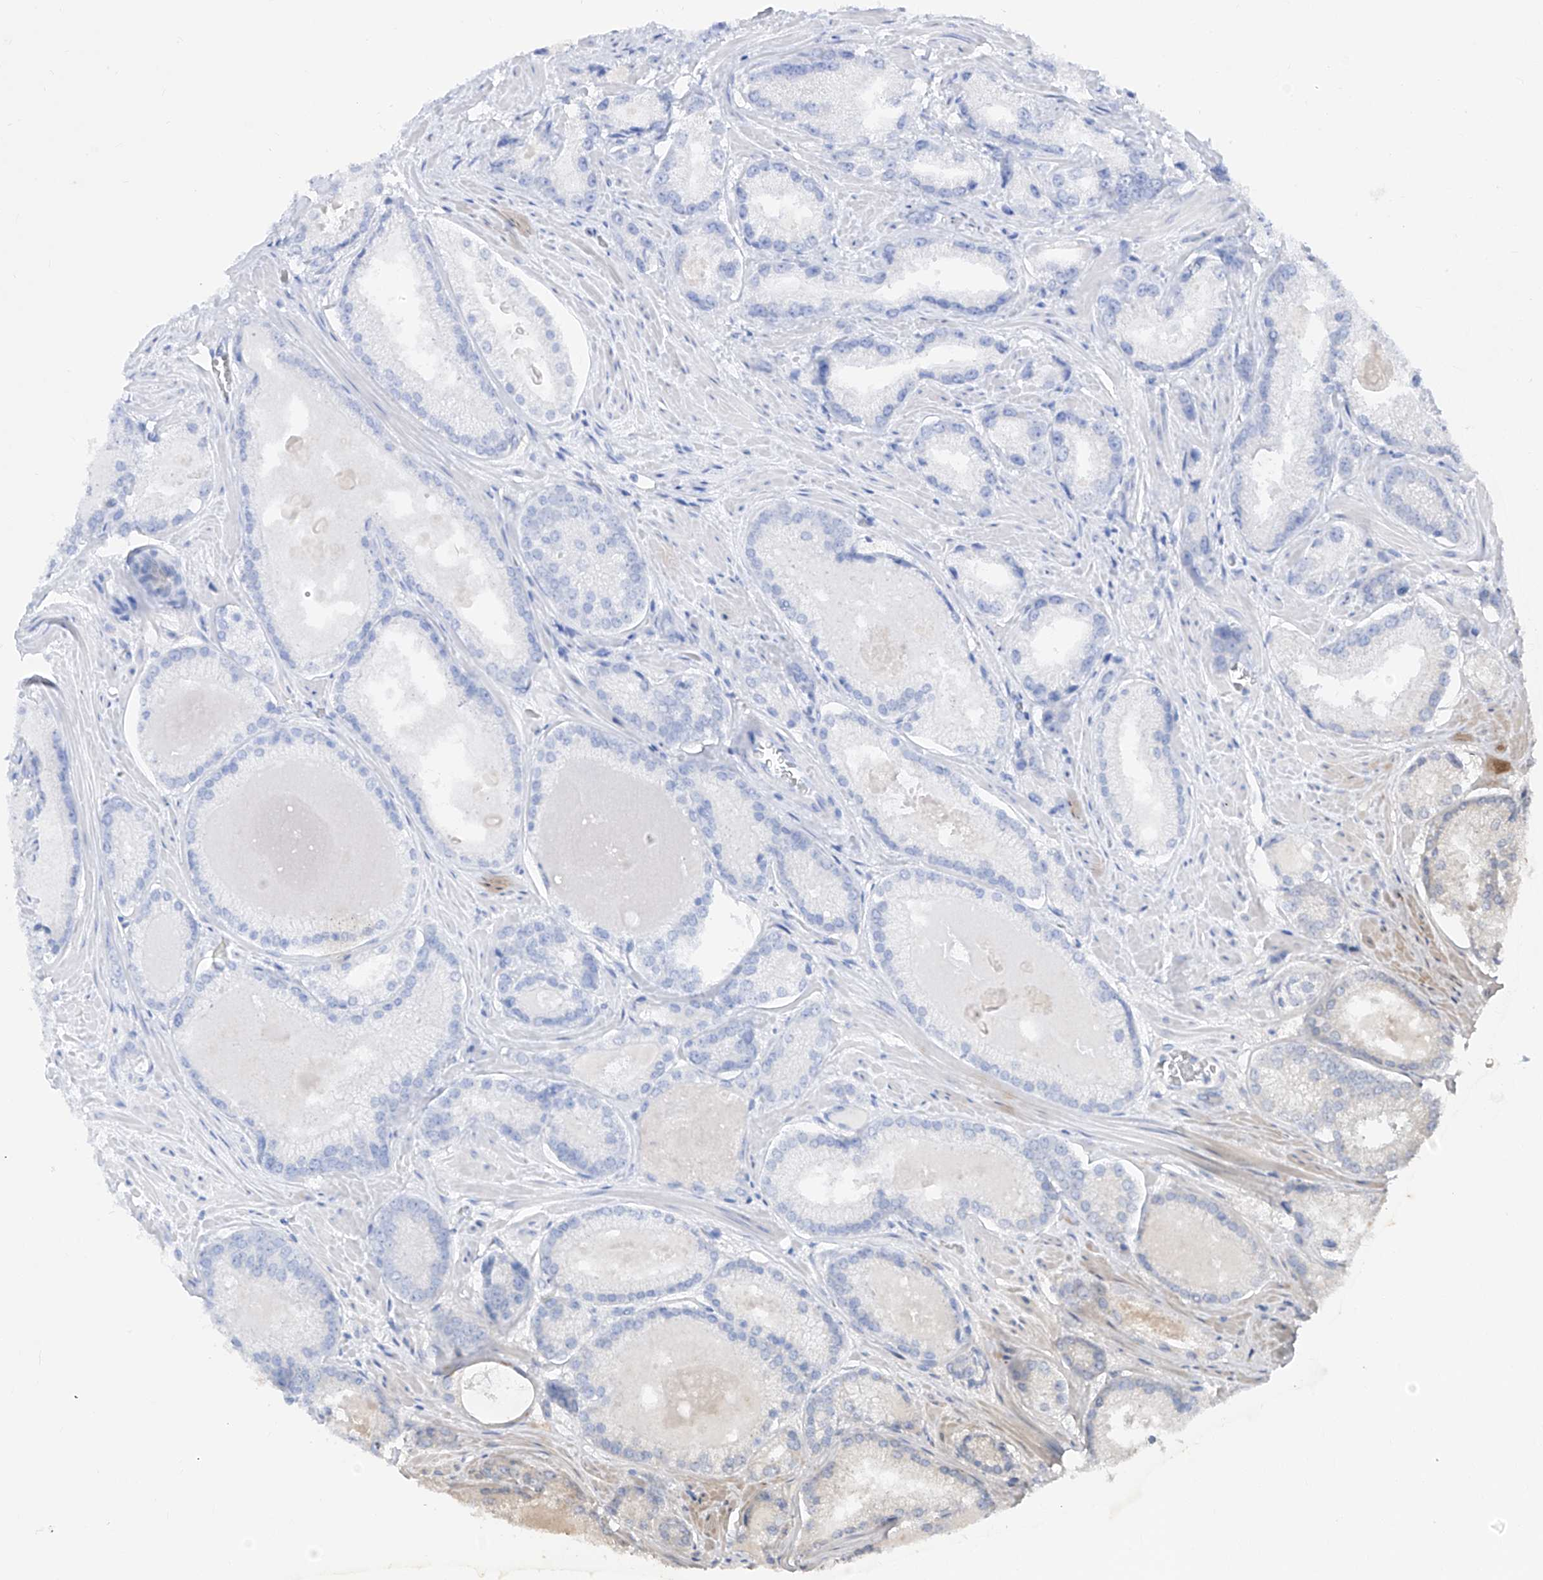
{"staining": {"intensity": "negative", "quantity": "none", "location": "none"}, "tissue": "prostate cancer", "cell_type": "Tumor cells", "image_type": "cancer", "snomed": [{"axis": "morphology", "description": "Adenocarcinoma, Low grade"}, {"axis": "topography", "description": "Prostate"}], "caption": "DAB immunohistochemical staining of human adenocarcinoma (low-grade) (prostate) exhibits no significant expression in tumor cells.", "gene": "C4A", "patient": {"sex": "male", "age": 54}}